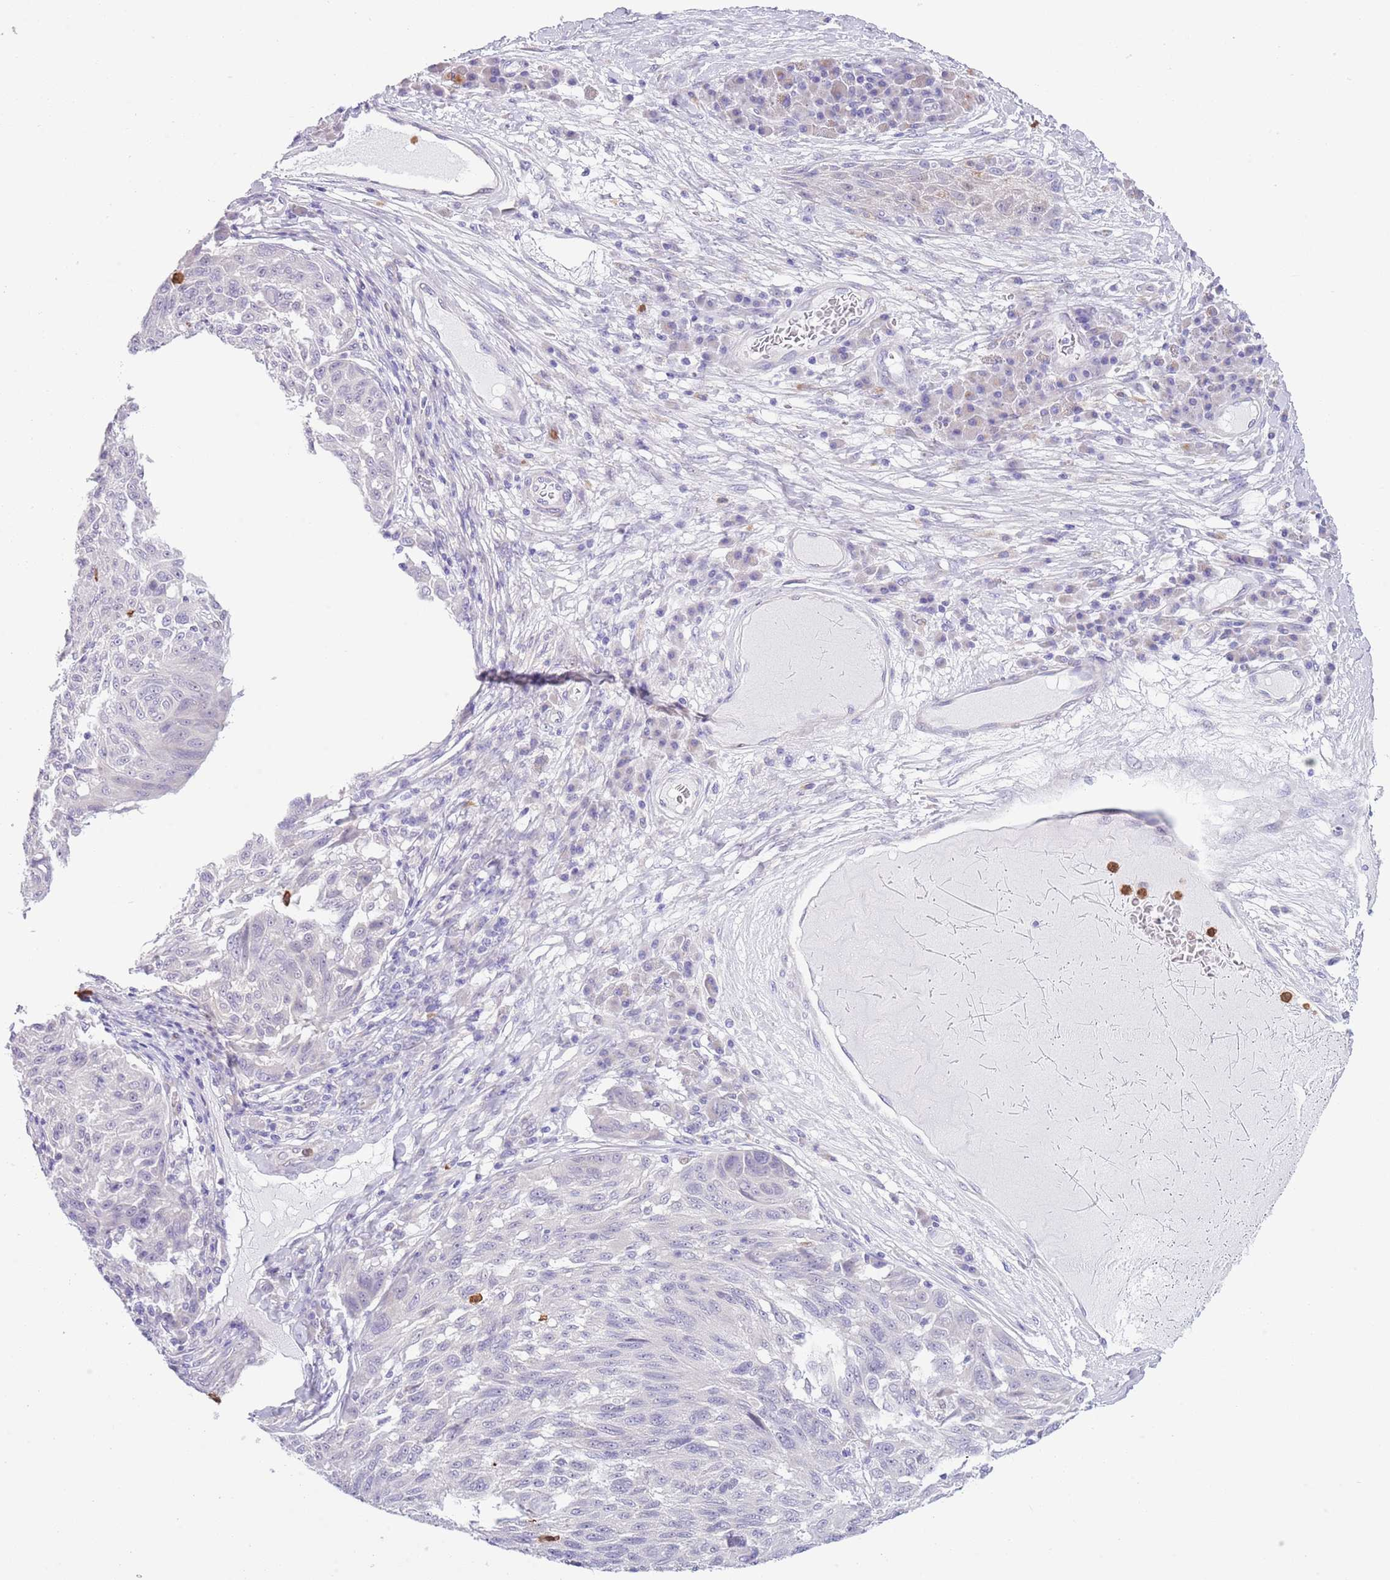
{"staining": {"intensity": "negative", "quantity": "none", "location": "none"}, "tissue": "melanoma", "cell_type": "Tumor cells", "image_type": "cancer", "snomed": [{"axis": "morphology", "description": "Malignant melanoma, NOS"}, {"axis": "topography", "description": "Skin"}], "caption": "Immunohistochemistry (IHC) of melanoma exhibits no positivity in tumor cells. (DAB immunohistochemistry with hematoxylin counter stain).", "gene": "ZFP2", "patient": {"sex": "male", "age": 53}}